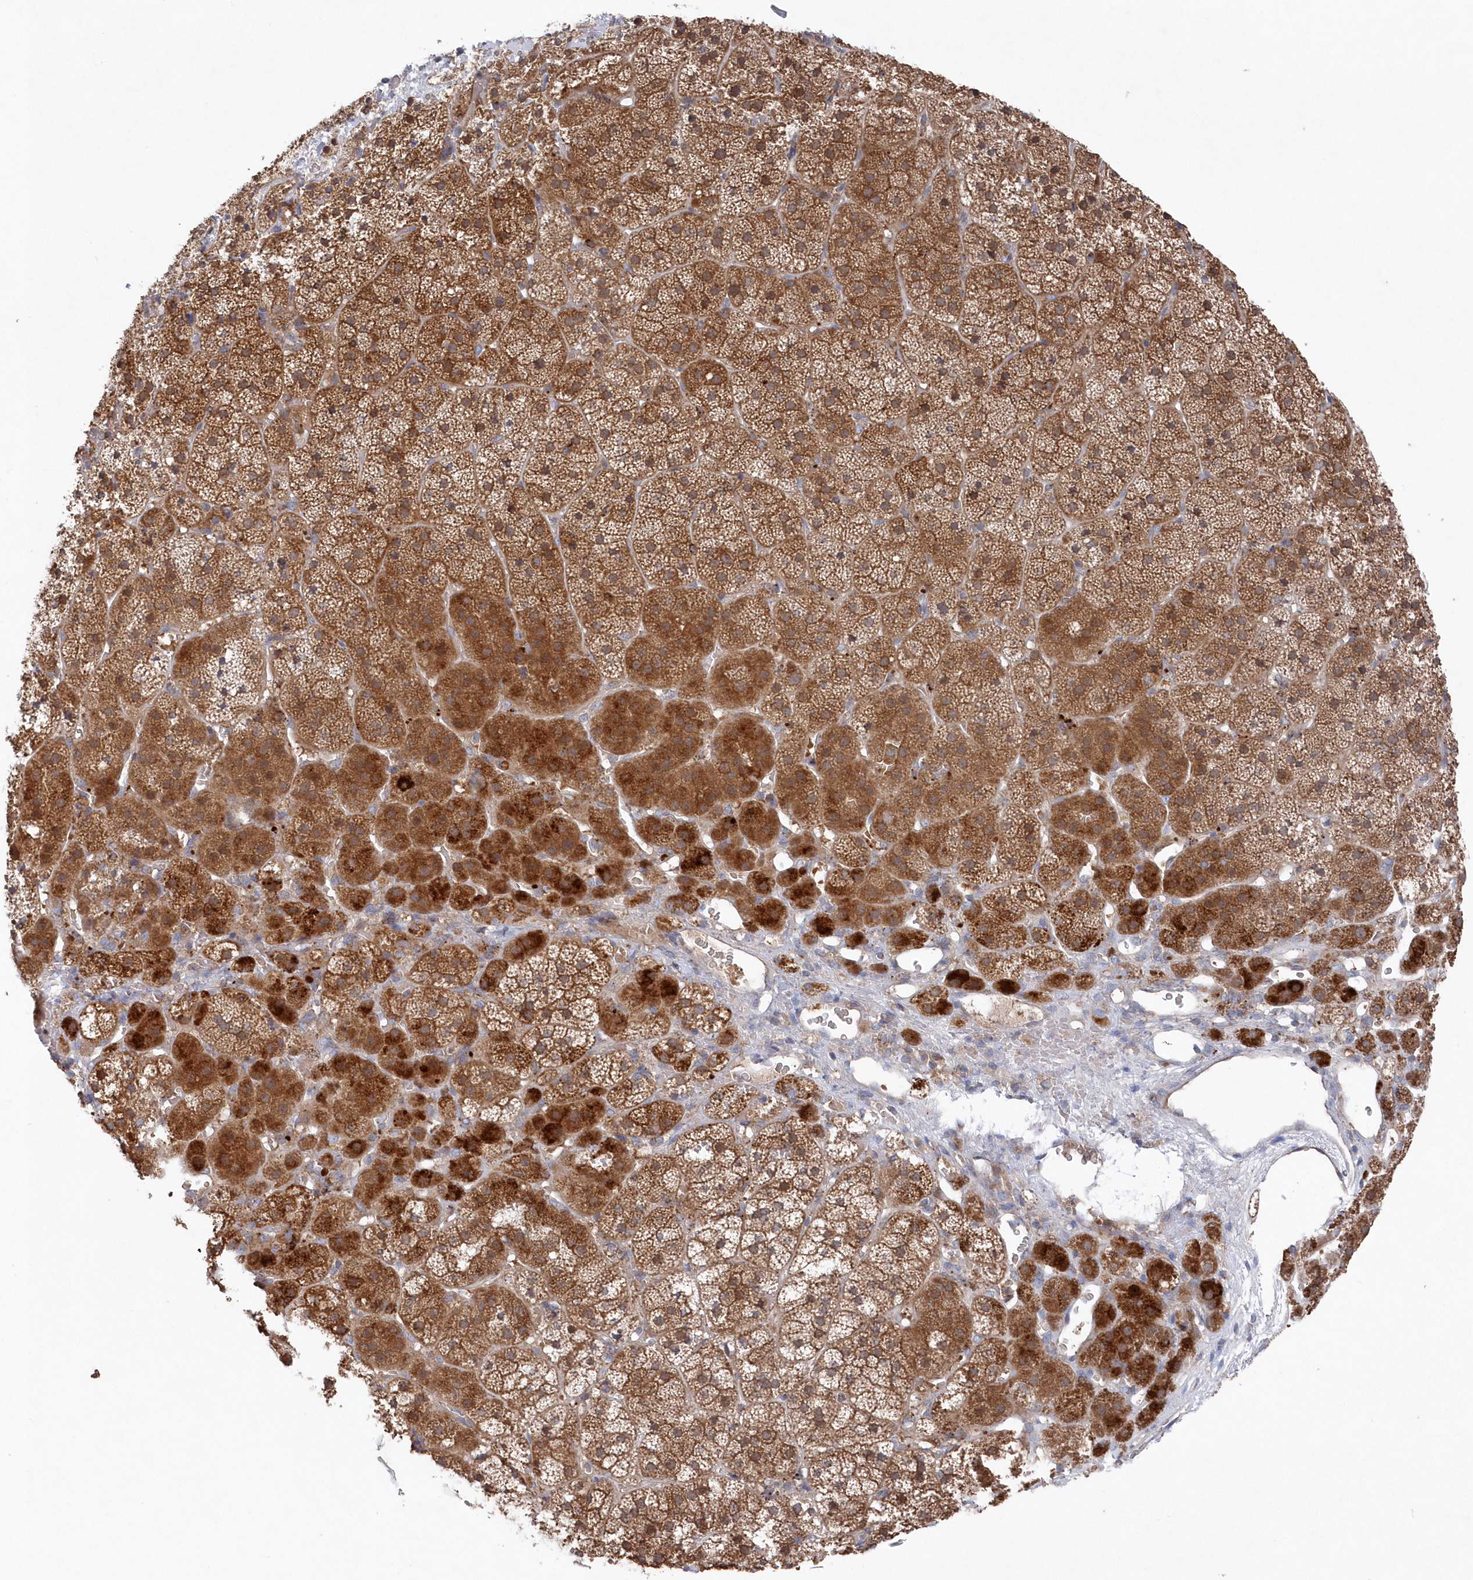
{"staining": {"intensity": "moderate", "quantity": ">75%", "location": "cytoplasmic/membranous"}, "tissue": "adrenal gland", "cell_type": "Glandular cells", "image_type": "normal", "snomed": [{"axis": "morphology", "description": "Normal tissue, NOS"}, {"axis": "topography", "description": "Adrenal gland"}], "caption": "About >75% of glandular cells in normal adrenal gland demonstrate moderate cytoplasmic/membranous protein positivity as visualized by brown immunohistochemical staining.", "gene": "ASNSD1", "patient": {"sex": "female", "age": 44}}